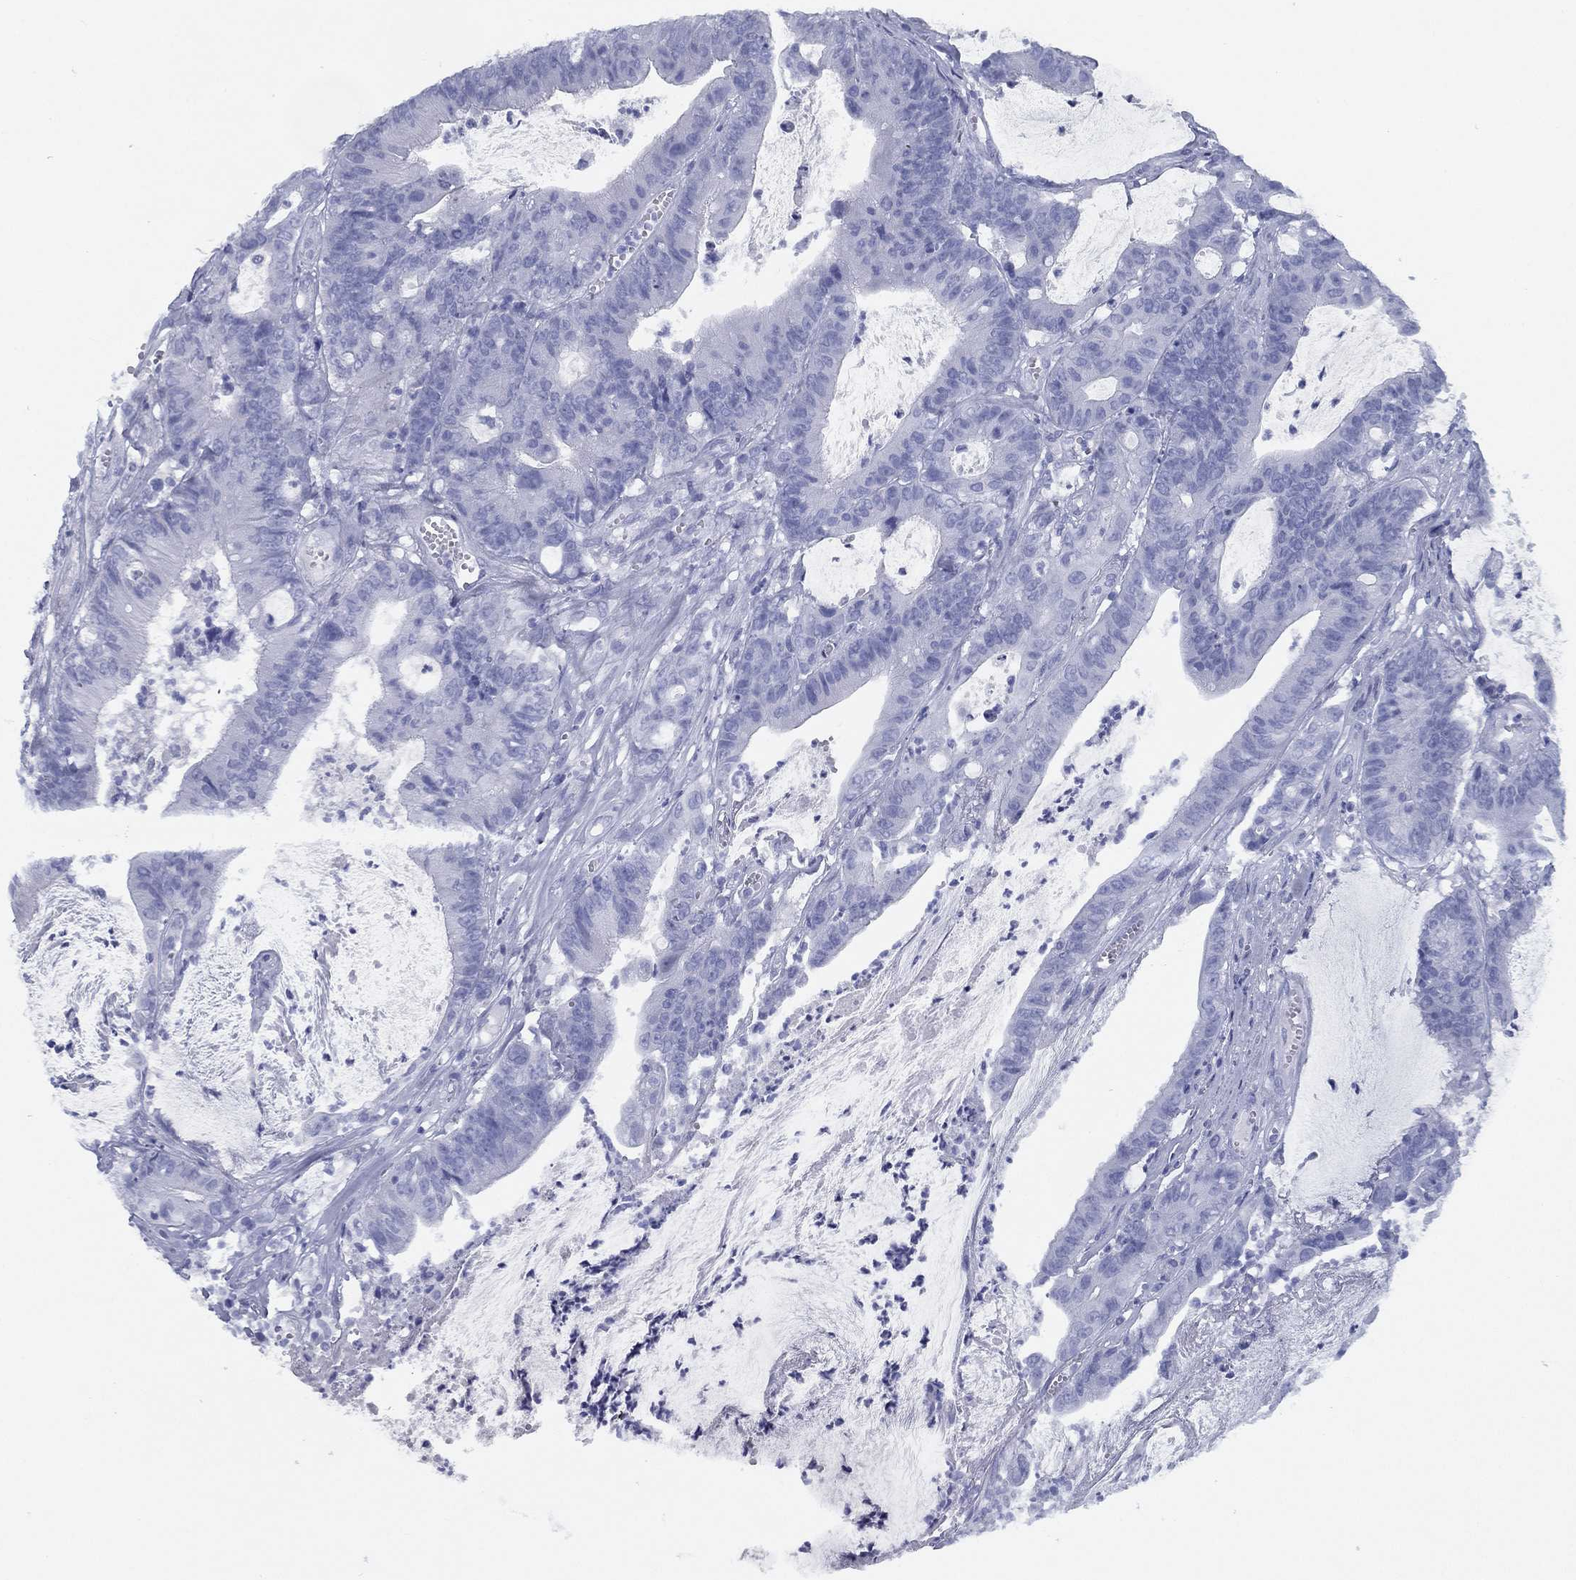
{"staining": {"intensity": "negative", "quantity": "none", "location": "none"}, "tissue": "colorectal cancer", "cell_type": "Tumor cells", "image_type": "cancer", "snomed": [{"axis": "morphology", "description": "Adenocarcinoma, NOS"}, {"axis": "topography", "description": "Colon"}], "caption": "Colorectal cancer (adenocarcinoma) was stained to show a protein in brown. There is no significant expression in tumor cells.", "gene": "TMEM252", "patient": {"sex": "female", "age": 69}}